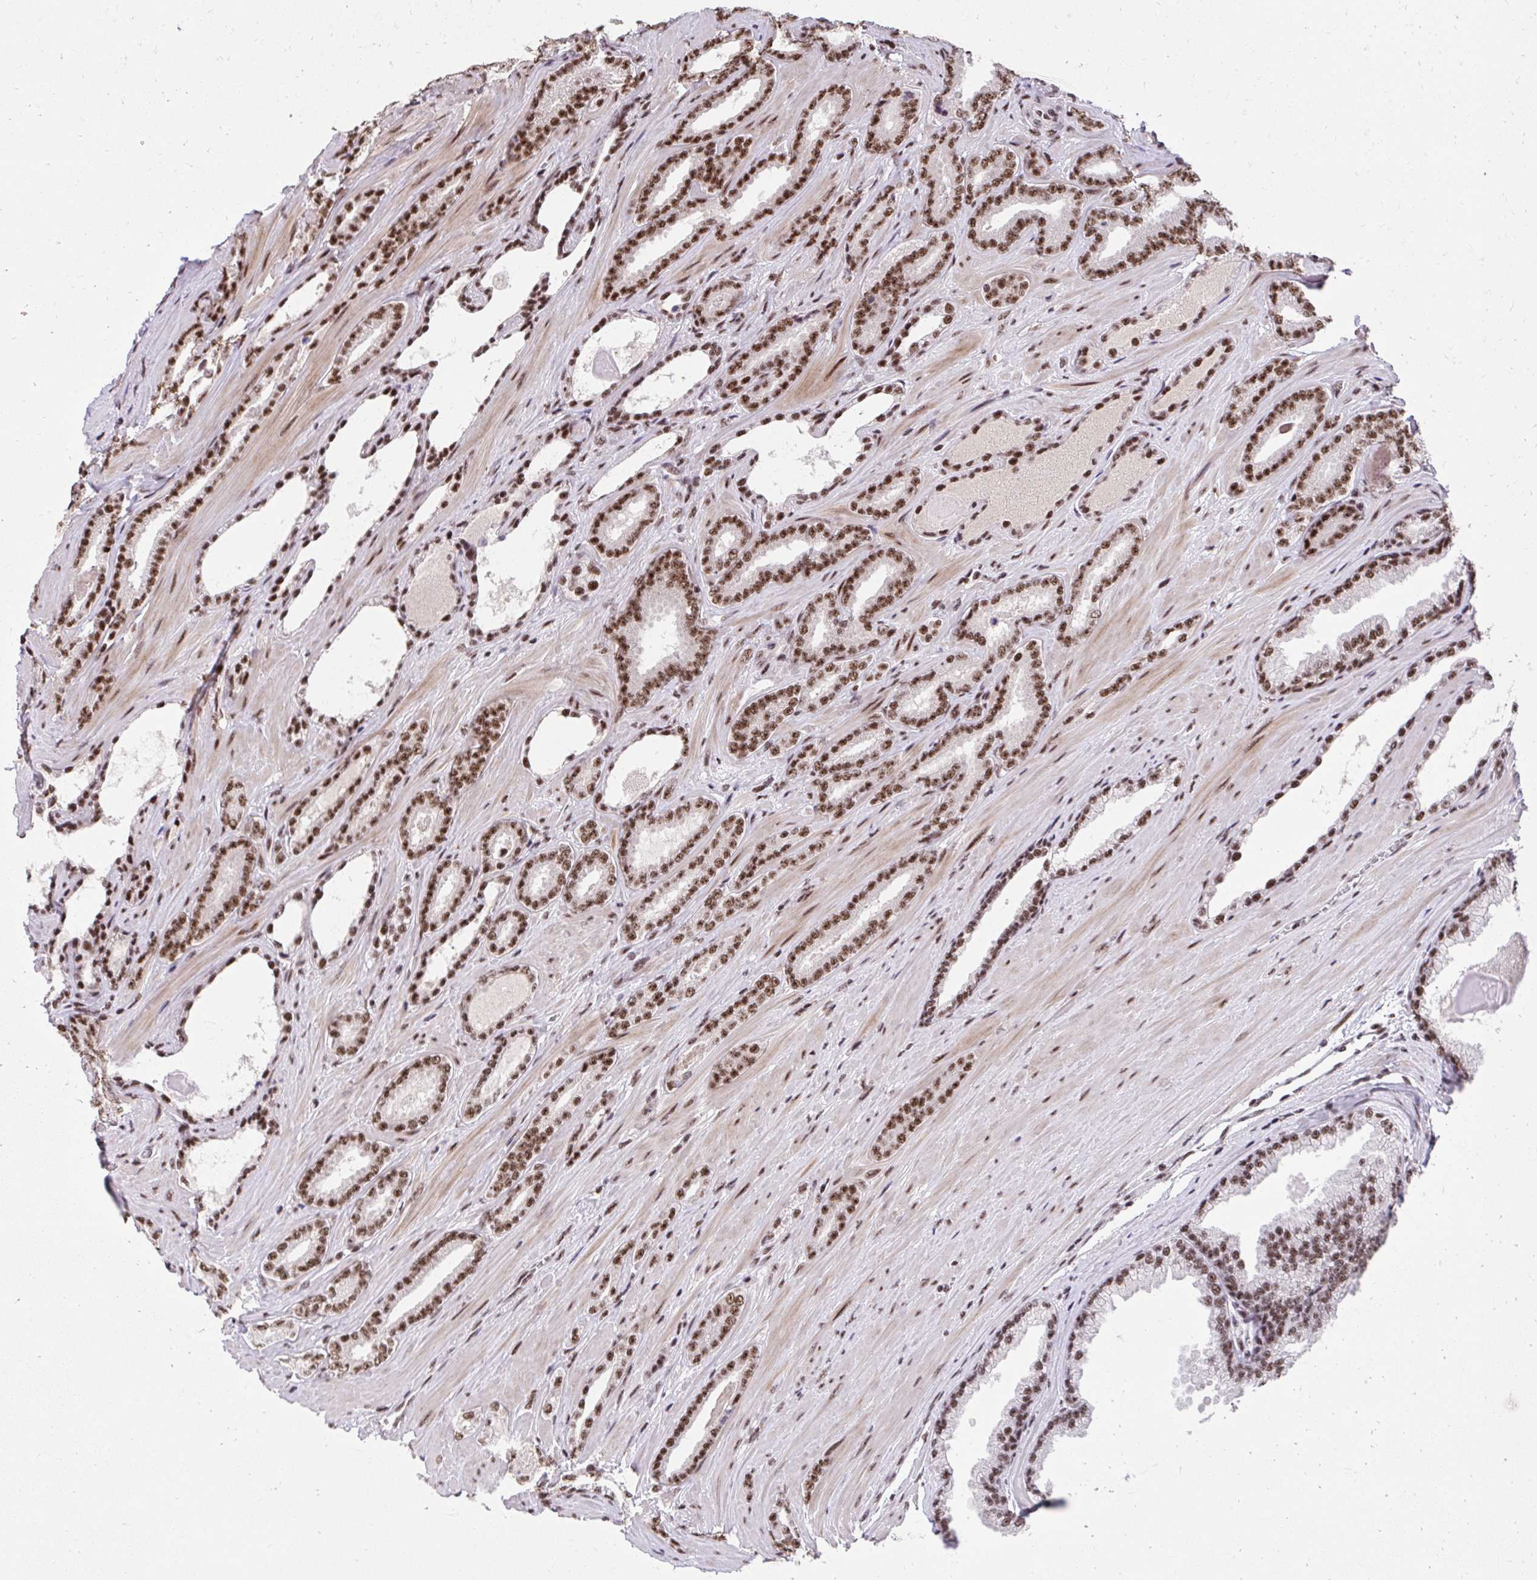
{"staining": {"intensity": "strong", "quantity": ">75%", "location": "nuclear"}, "tissue": "prostate cancer", "cell_type": "Tumor cells", "image_type": "cancer", "snomed": [{"axis": "morphology", "description": "Adenocarcinoma, Low grade"}, {"axis": "topography", "description": "Prostate"}], "caption": "Adenocarcinoma (low-grade) (prostate) stained with DAB (3,3'-diaminobenzidine) immunohistochemistry (IHC) exhibits high levels of strong nuclear expression in about >75% of tumor cells.", "gene": "SYNE4", "patient": {"sex": "male", "age": 61}}